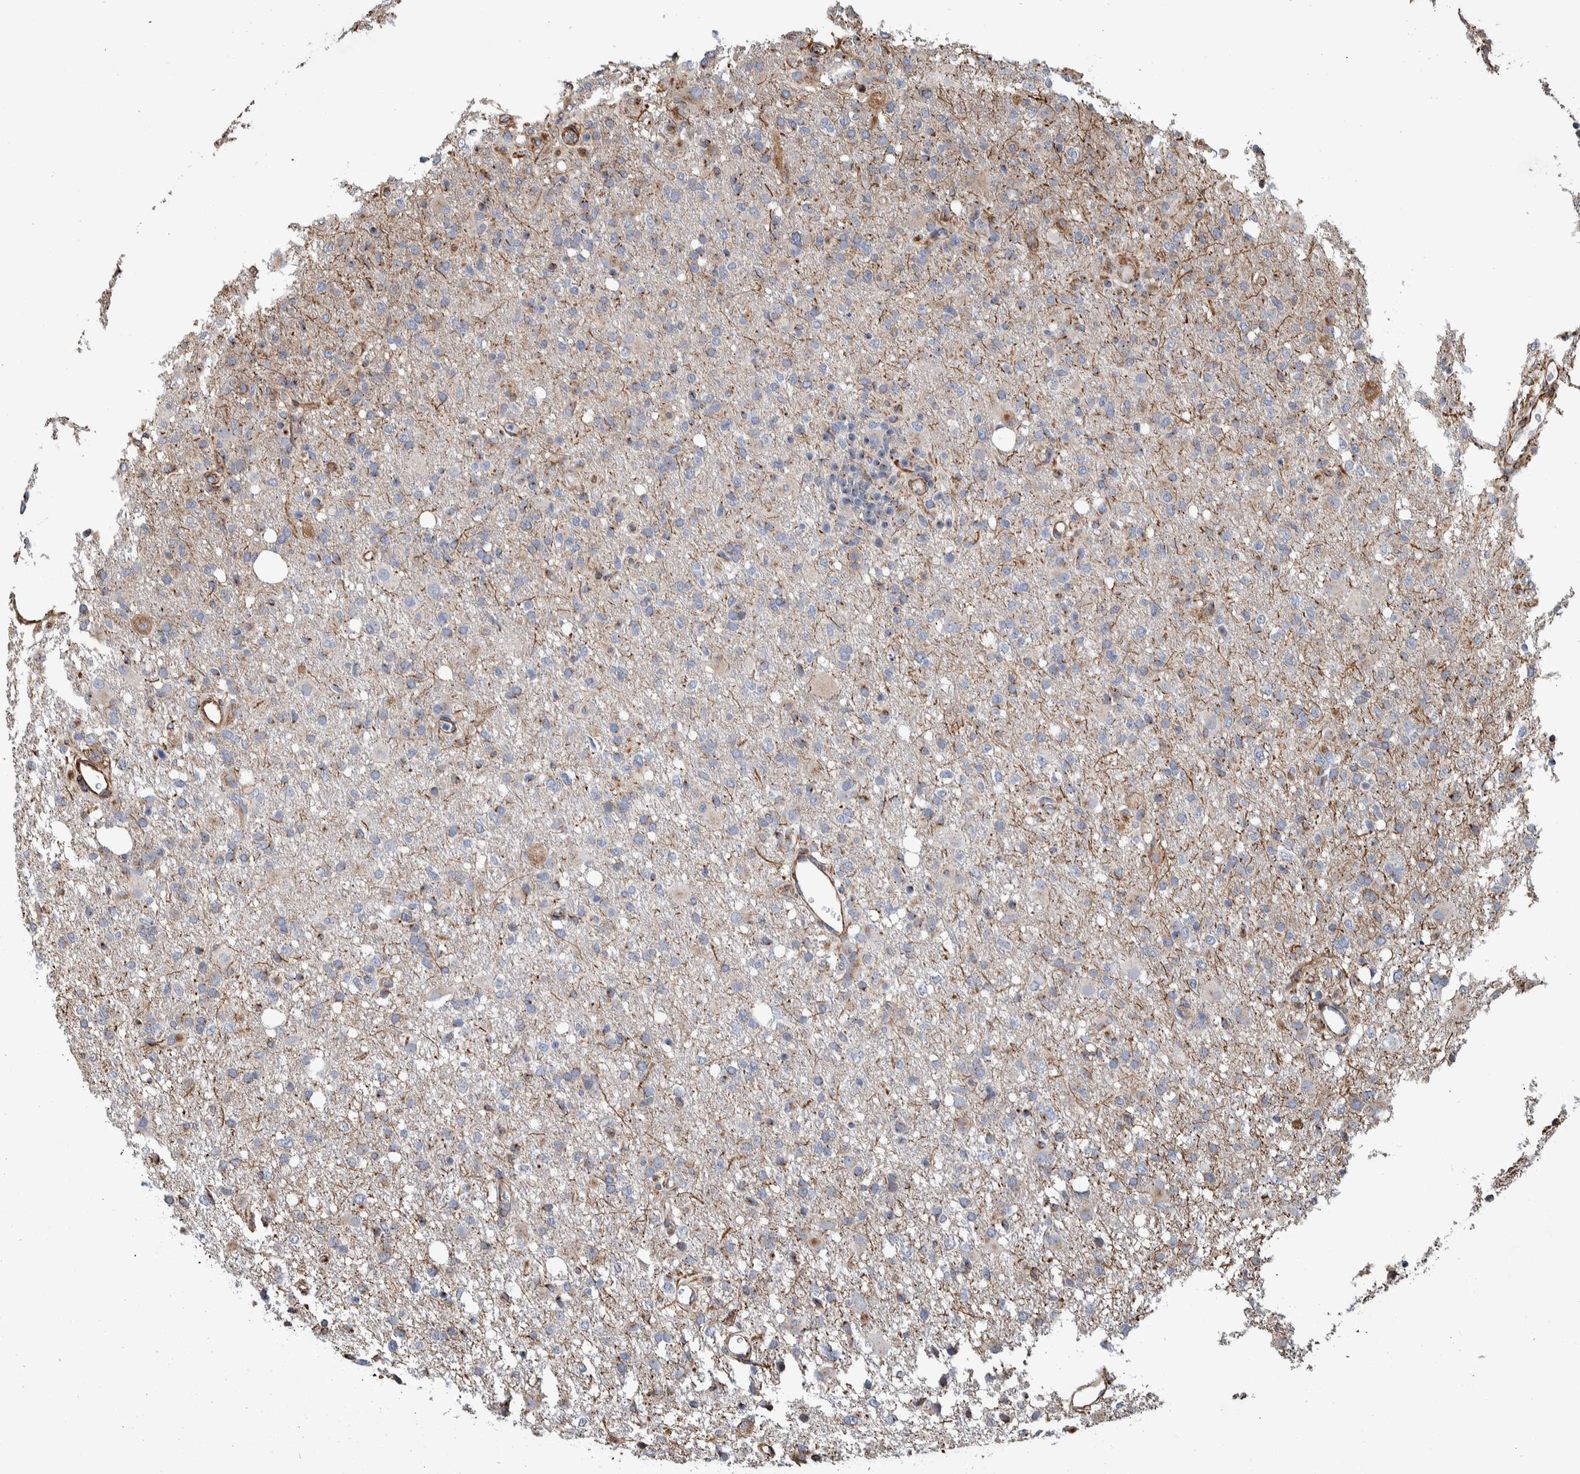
{"staining": {"intensity": "weak", "quantity": "<25%", "location": "cytoplasmic/membranous"}, "tissue": "glioma", "cell_type": "Tumor cells", "image_type": "cancer", "snomed": [{"axis": "morphology", "description": "Glioma, malignant, High grade"}, {"axis": "topography", "description": "Brain"}], "caption": "Protein analysis of glioma reveals no significant staining in tumor cells.", "gene": "CCDC57", "patient": {"sex": "female", "age": 57}}